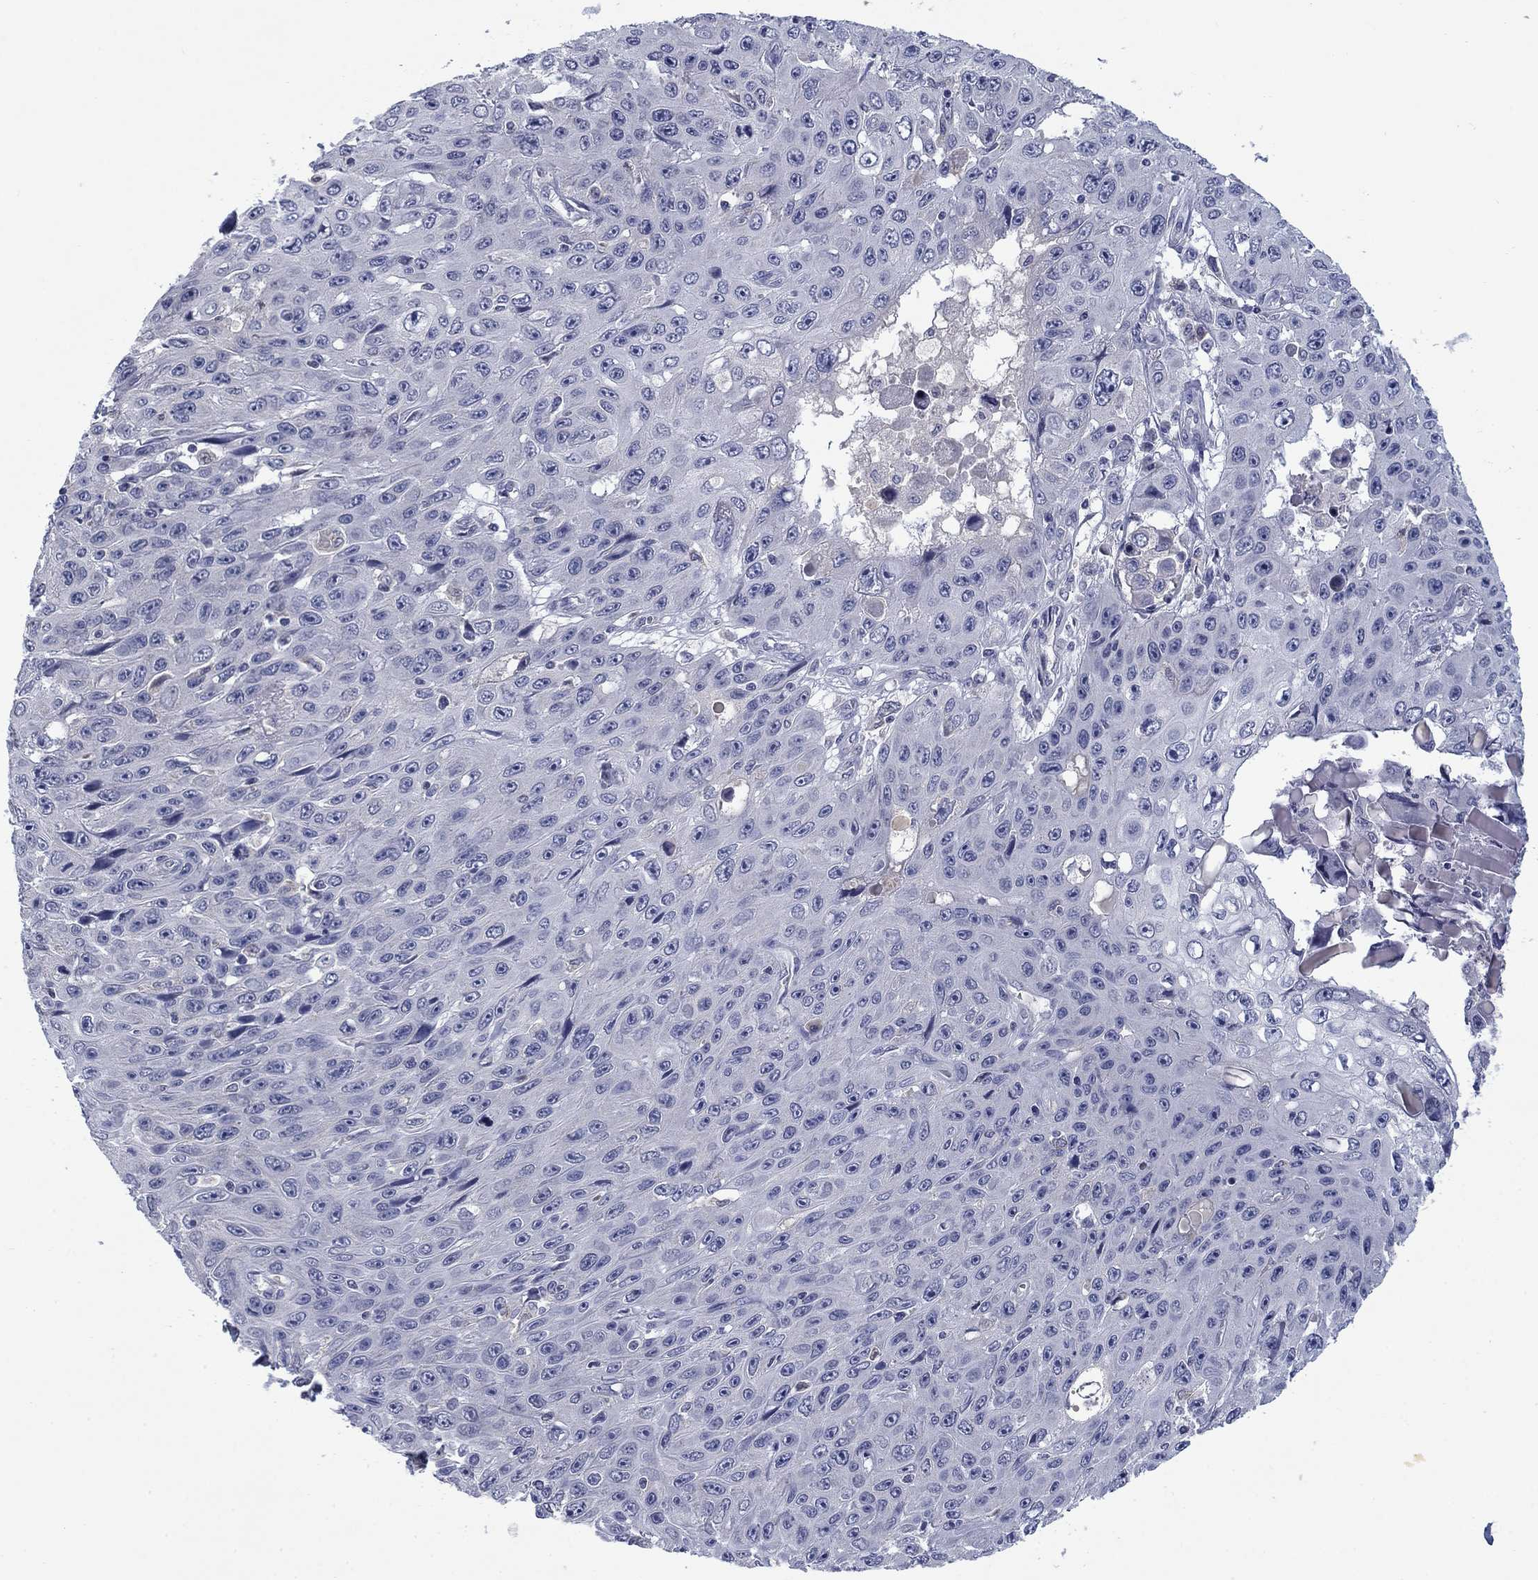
{"staining": {"intensity": "negative", "quantity": "none", "location": "none"}, "tissue": "skin cancer", "cell_type": "Tumor cells", "image_type": "cancer", "snomed": [{"axis": "morphology", "description": "Squamous cell carcinoma, NOS"}, {"axis": "topography", "description": "Skin"}], "caption": "This is a histopathology image of IHC staining of squamous cell carcinoma (skin), which shows no staining in tumor cells.", "gene": "FRK", "patient": {"sex": "male", "age": 82}}